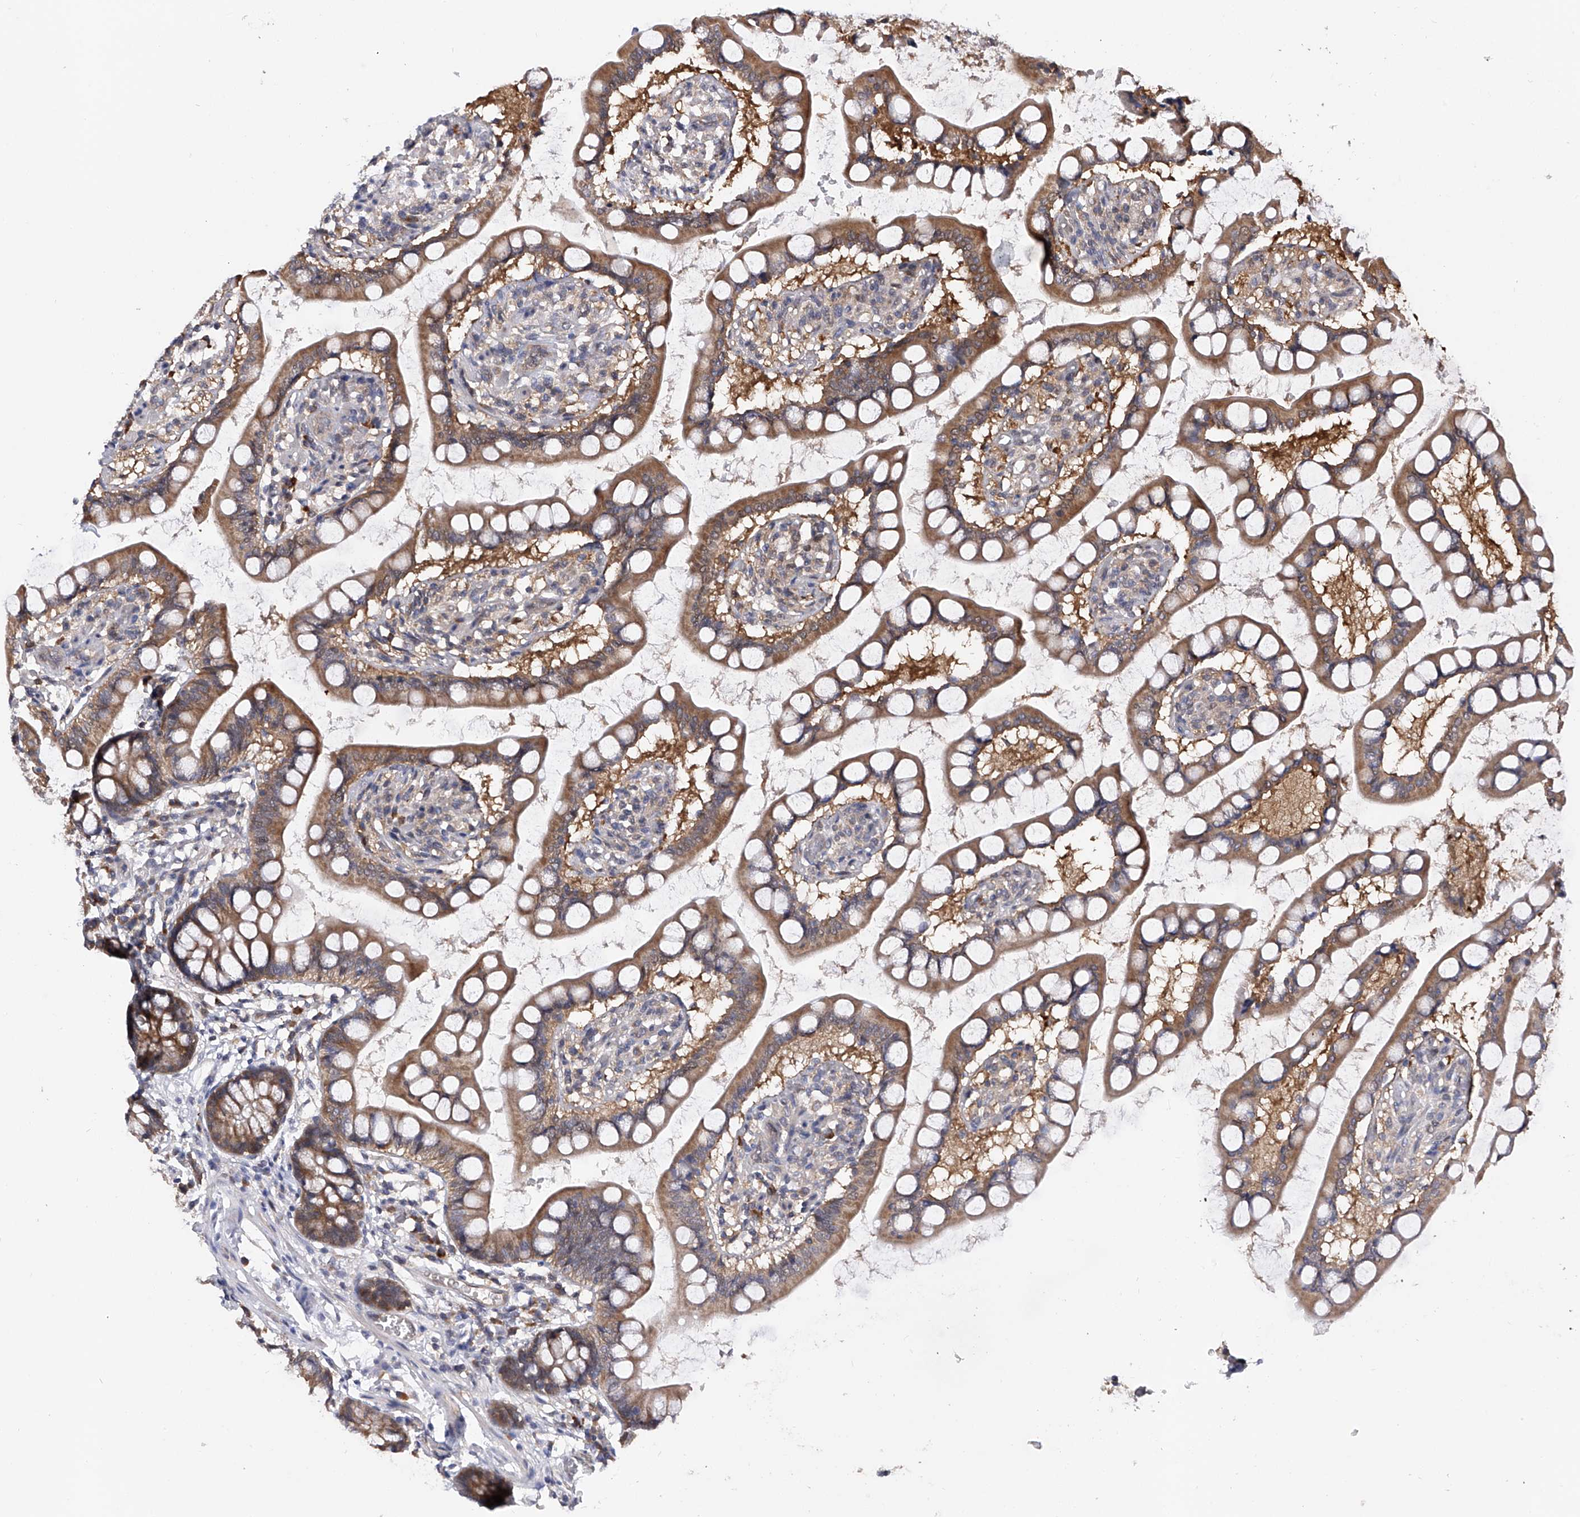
{"staining": {"intensity": "strong", "quantity": ">75%", "location": "cytoplasmic/membranous"}, "tissue": "small intestine", "cell_type": "Glandular cells", "image_type": "normal", "snomed": [{"axis": "morphology", "description": "Normal tissue, NOS"}, {"axis": "topography", "description": "Small intestine"}], "caption": "The immunohistochemical stain highlights strong cytoplasmic/membranous staining in glandular cells of benign small intestine. (IHC, brightfield microscopy, high magnification).", "gene": "USP45", "patient": {"sex": "male", "age": 52}}